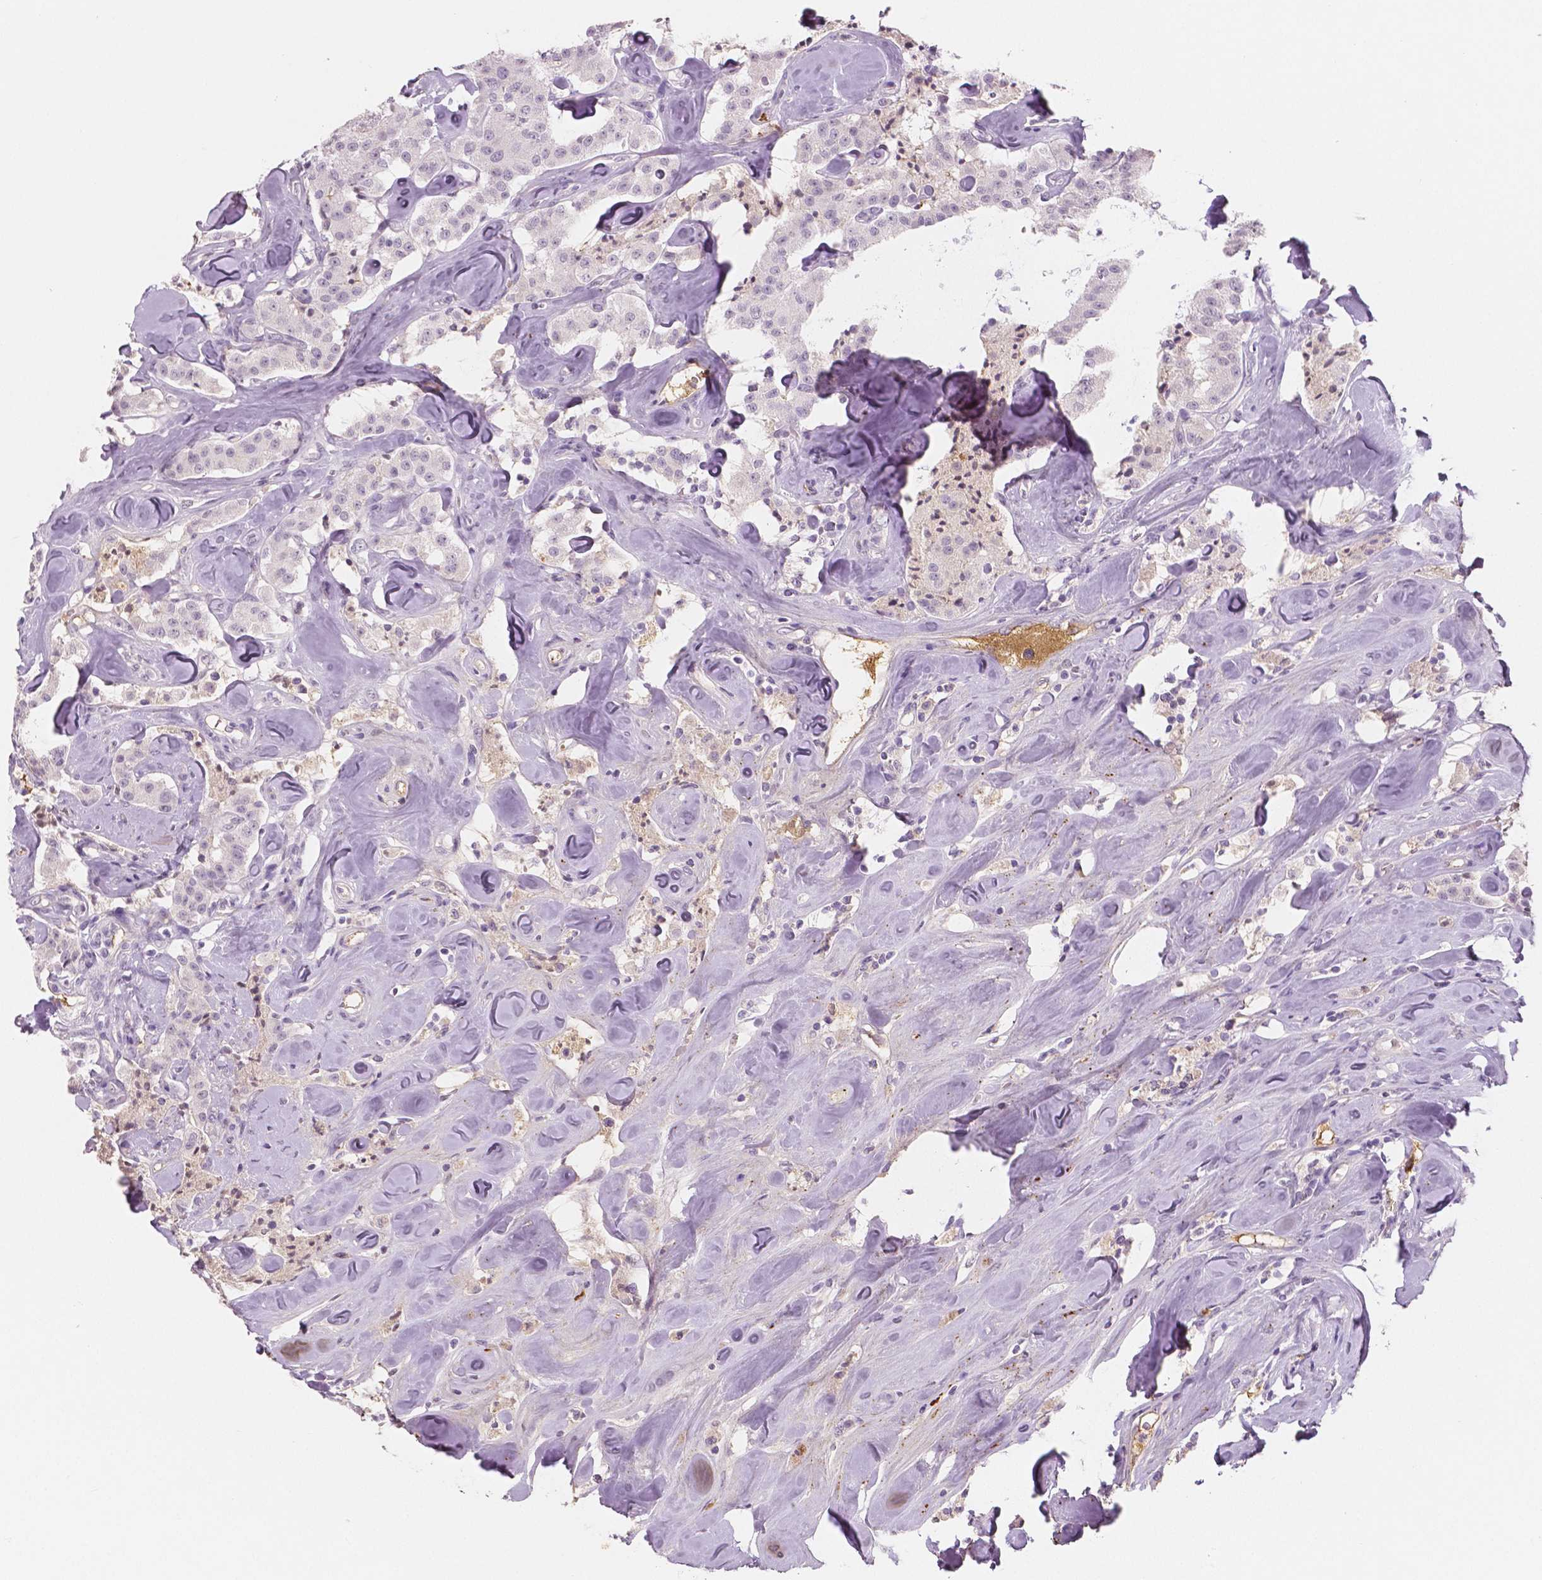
{"staining": {"intensity": "negative", "quantity": "none", "location": "none"}, "tissue": "carcinoid", "cell_type": "Tumor cells", "image_type": "cancer", "snomed": [{"axis": "morphology", "description": "Carcinoid, malignant, NOS"}, {"axis": "topography", "description": "Pancreas"}], "caption": "IHC histopathology image of neoplastic tissue: human carcinoid stained with DAB (3,3'-diaminobenzidine) displays no significant protein staining in tumor cells.", "gene": "APOA4", "patient": {"sex": "male", "age": 41}}